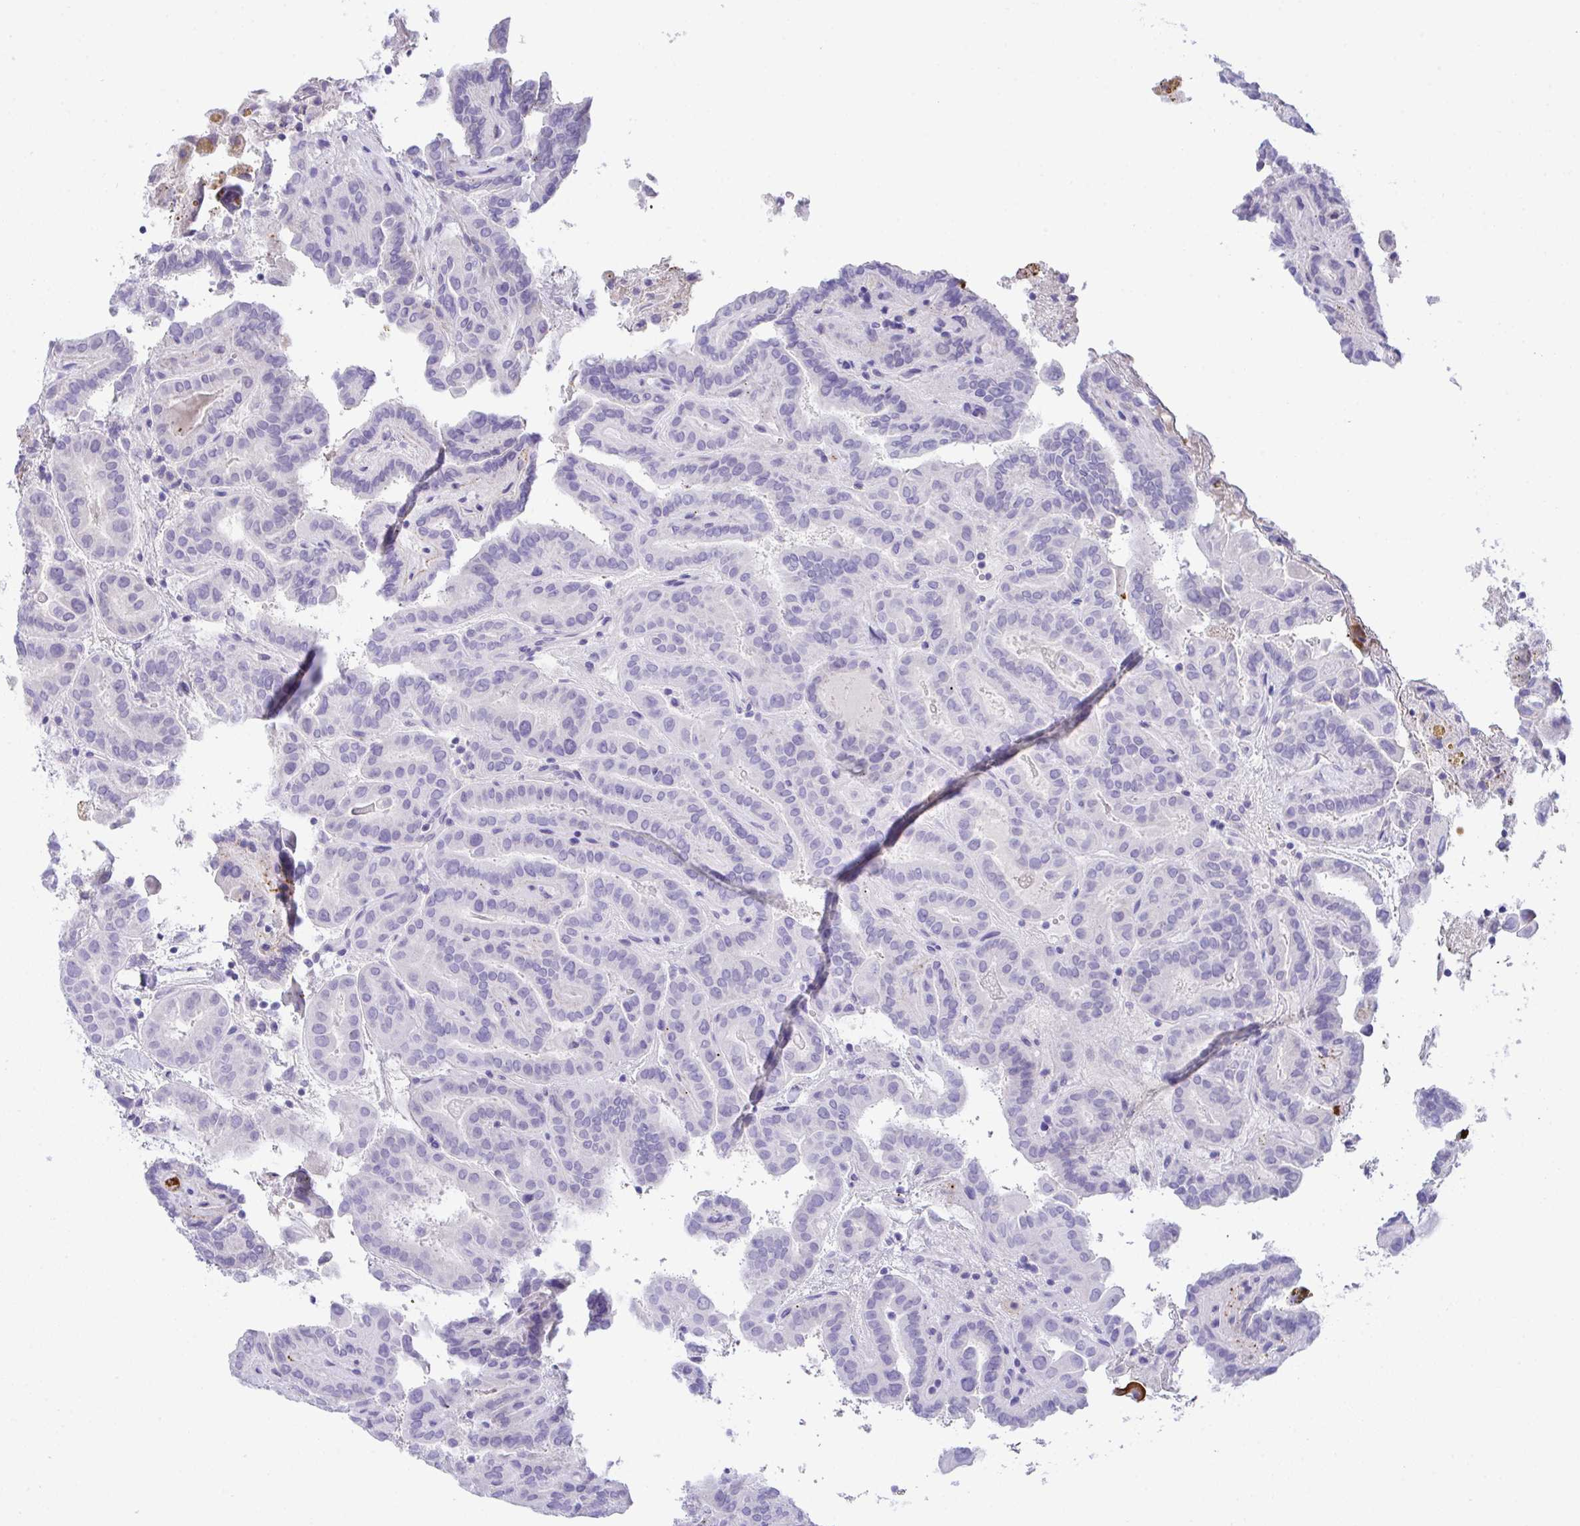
{"staining": {"intensity": "negative", "quantity": "none", "location": "none"}, "tissue": "thyroid cancer", "cell_type": "Tumor cells", "image_type": "cancer", "snomed": [{"axis": "morphology", "description": "Papillary adenocarcinoma, NOS"}, {"axis": "topography", "description": "Thyroid gland"}], "caption": "Thyroid cancer (papillary adenocarcinoma) stained for a protein using immunohistochemistry displays no expression tumor cells.", "gene": "KMT2E", "patient": {"sex": "female", "age": 46}}